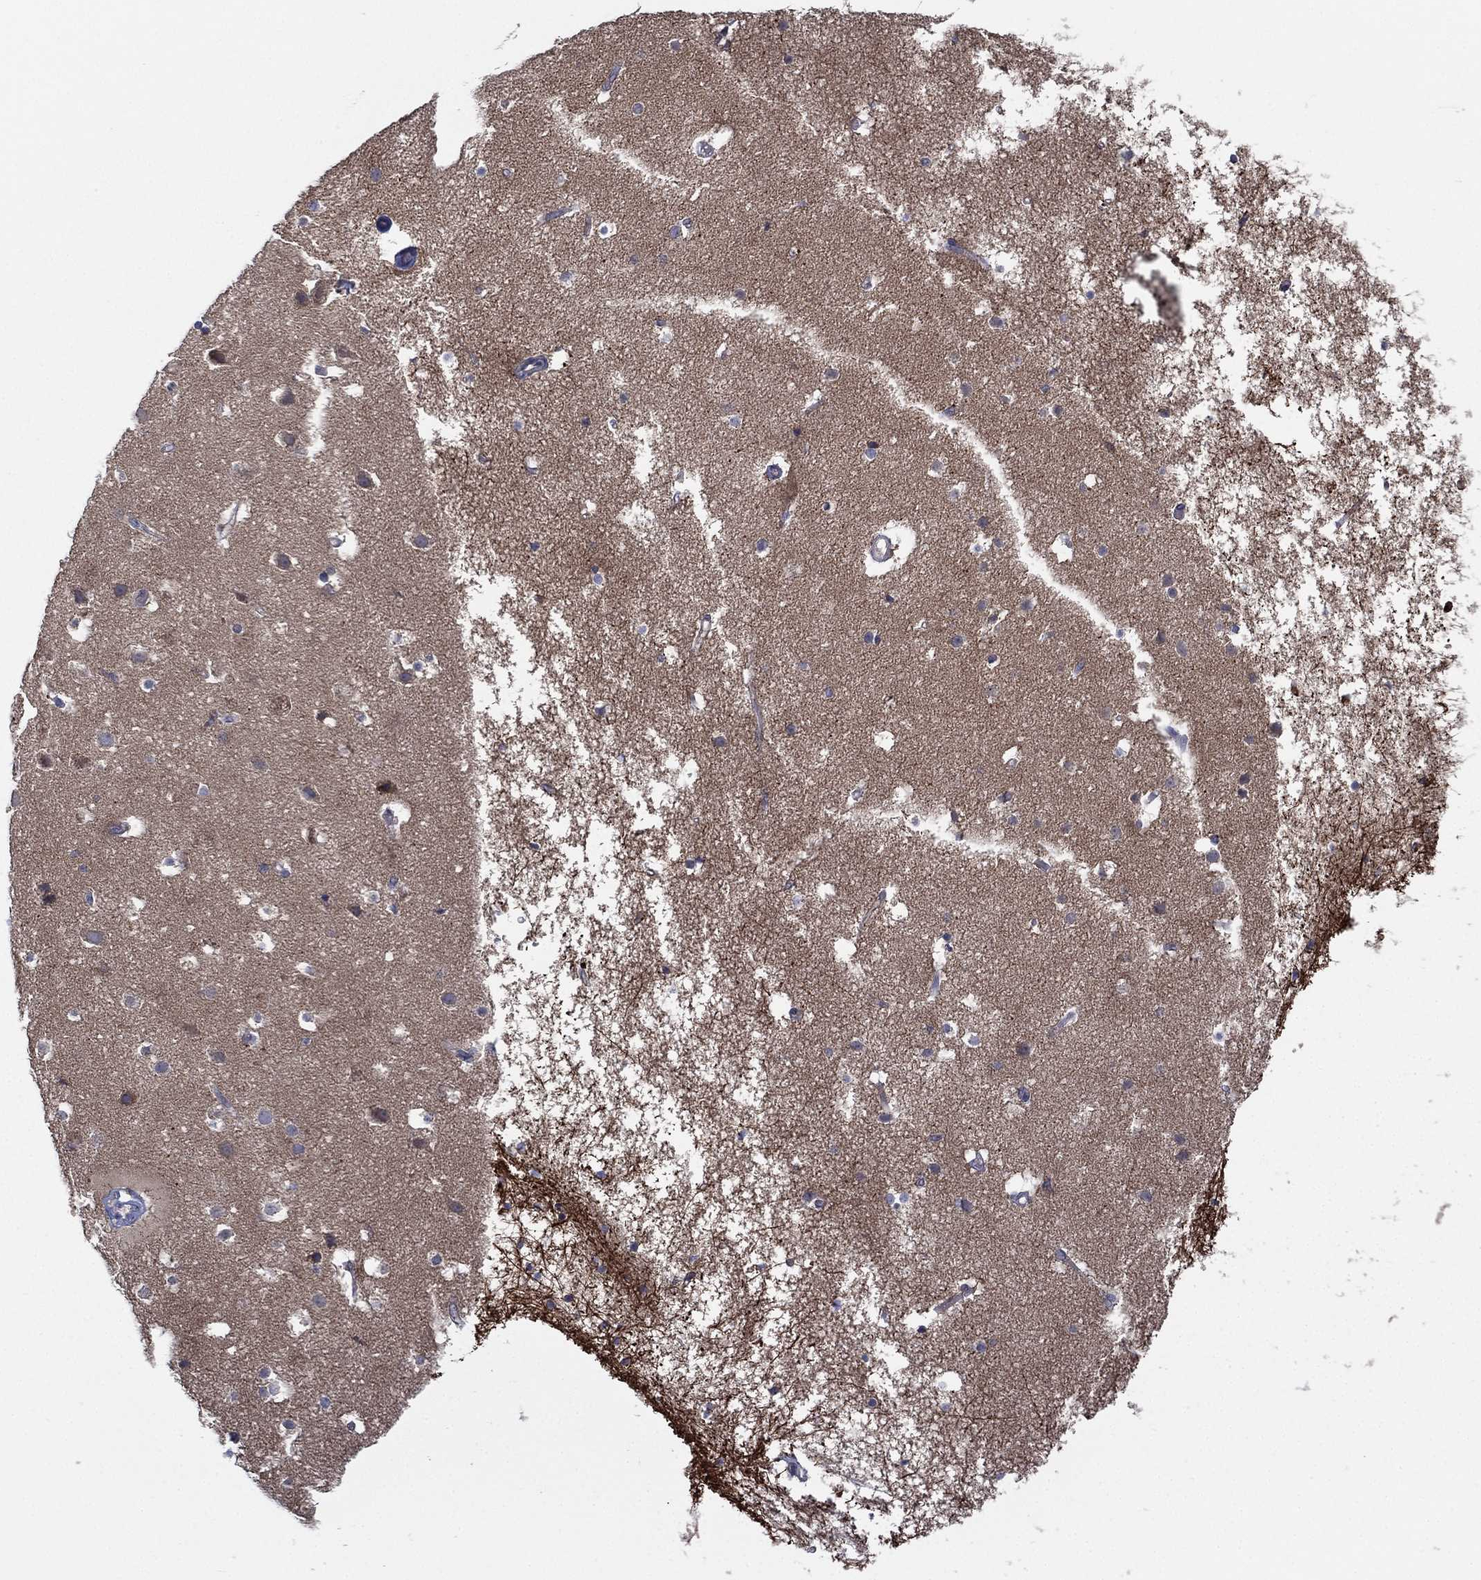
{"staining": {"intensity": "negative", "quantity": "none", "location": "none"}, "tissue": "cerebral cortex", "cell_type": "Endothelial cells", "image_type": "normal", "snomed": [{"axis": "morphology", "description": "Normal tissue, NOS"}, {"axis": "topography", "description": "Cerebral cortex"}], "caption": "IHC histopathology image of normal cerebral cortex: cerebral cortex stained with DAB (3,3'-diaminobenzidine) demonstrates no significant protein positivity in endothelial cells.", "gene": "MPP7", "patient": {"sex": "female", "age": 52}}